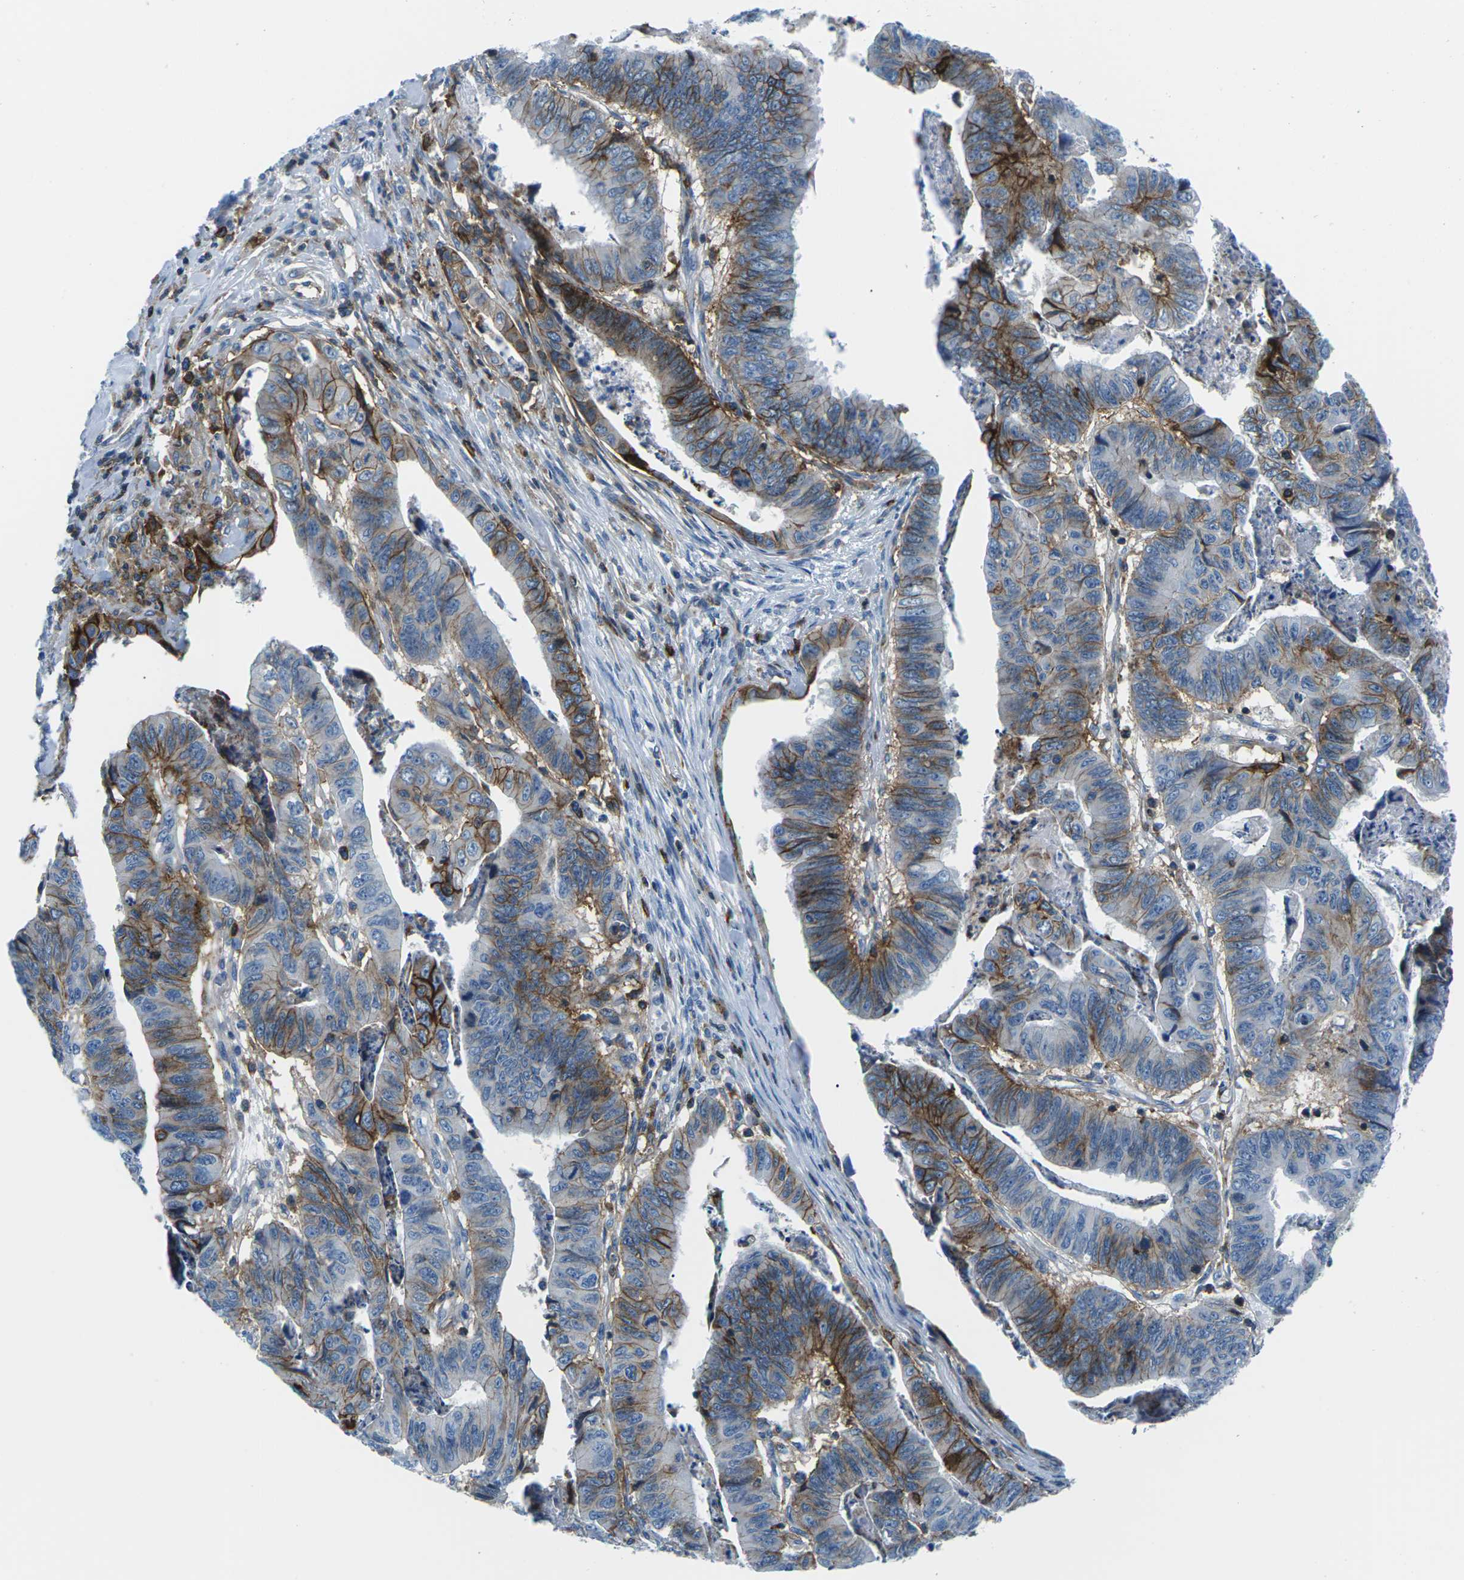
{"staining": {"intensity": "moderate", "quantity": "<25%", "location": "cytoplasmic/membranous"}, "tissue": "stomach cancer", "cell_type": "Tumor cells", "image_type": "cancer", "snomed": [{"axis": "morphology", "description": "Adenocarcinoma, NOS"}, {"axis": "topography", "description": "Stomach, lower"}], "caption": "Tumor cells exhibit low levels of moderate cytoplasmic/membranous expression in approximately <25% of cells in stomach adenocarcinoma. (DAB (3,3'-diaminobenzidine) = brown stain, brightfield microscopy at high magnification).", "gene": "SOCS4", "patient": {"sex": "male", "age": 77}}